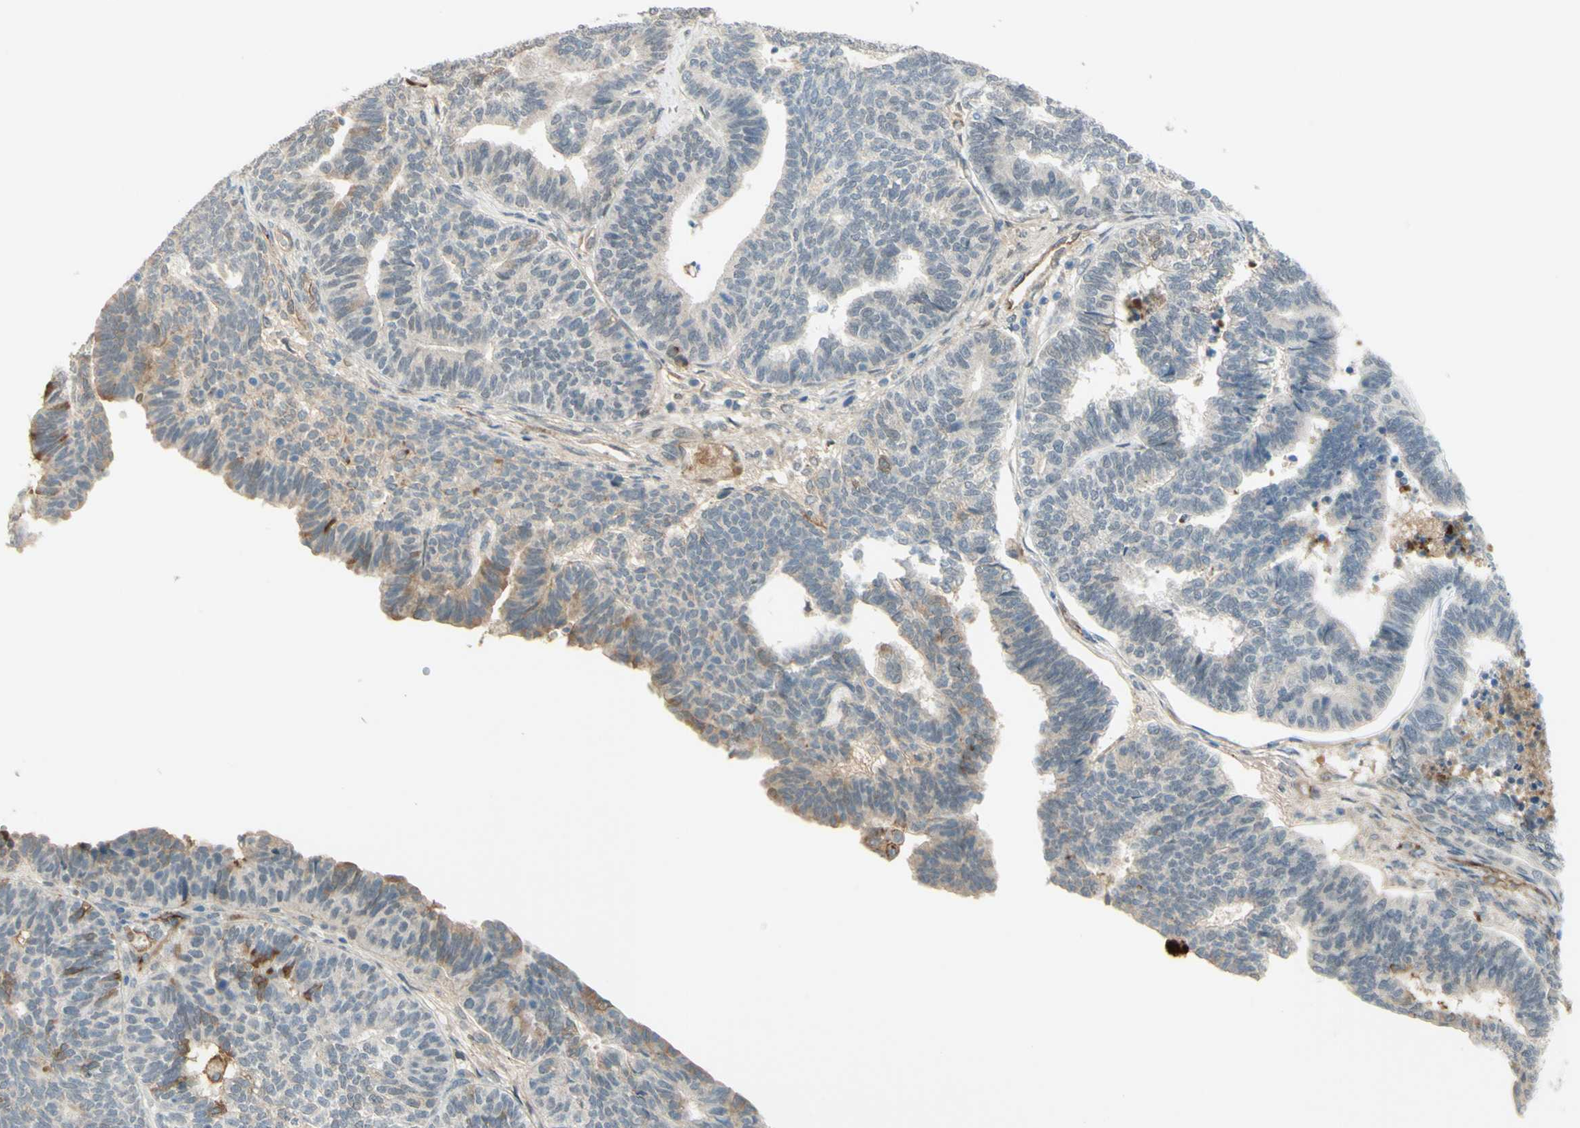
{"staining": {"intensity": "moderate", "quantity": "<25%", "location": "cytoplasmic/membranous"}, "tissue": "endometrial cancer", "cell_type": "Tumor cells", "image_type": "cancer", "snomed": [{"axis": "morphology", "description": "Adenocarcinoma, NOS"}, {"axis": "topography", "description": "Endometrium"}], "caption": "High-power microscopy captured an immunohistochemistry micrograph of adenocarcinoma (endometrial), revealing moderate cytoplasmic/membranous expression in about <25% of tumor cells. (IHC, brightfield microscopy, high magnification).", "gene": "ANGPT2", "patient": {"sex": "female", "age": 70}}